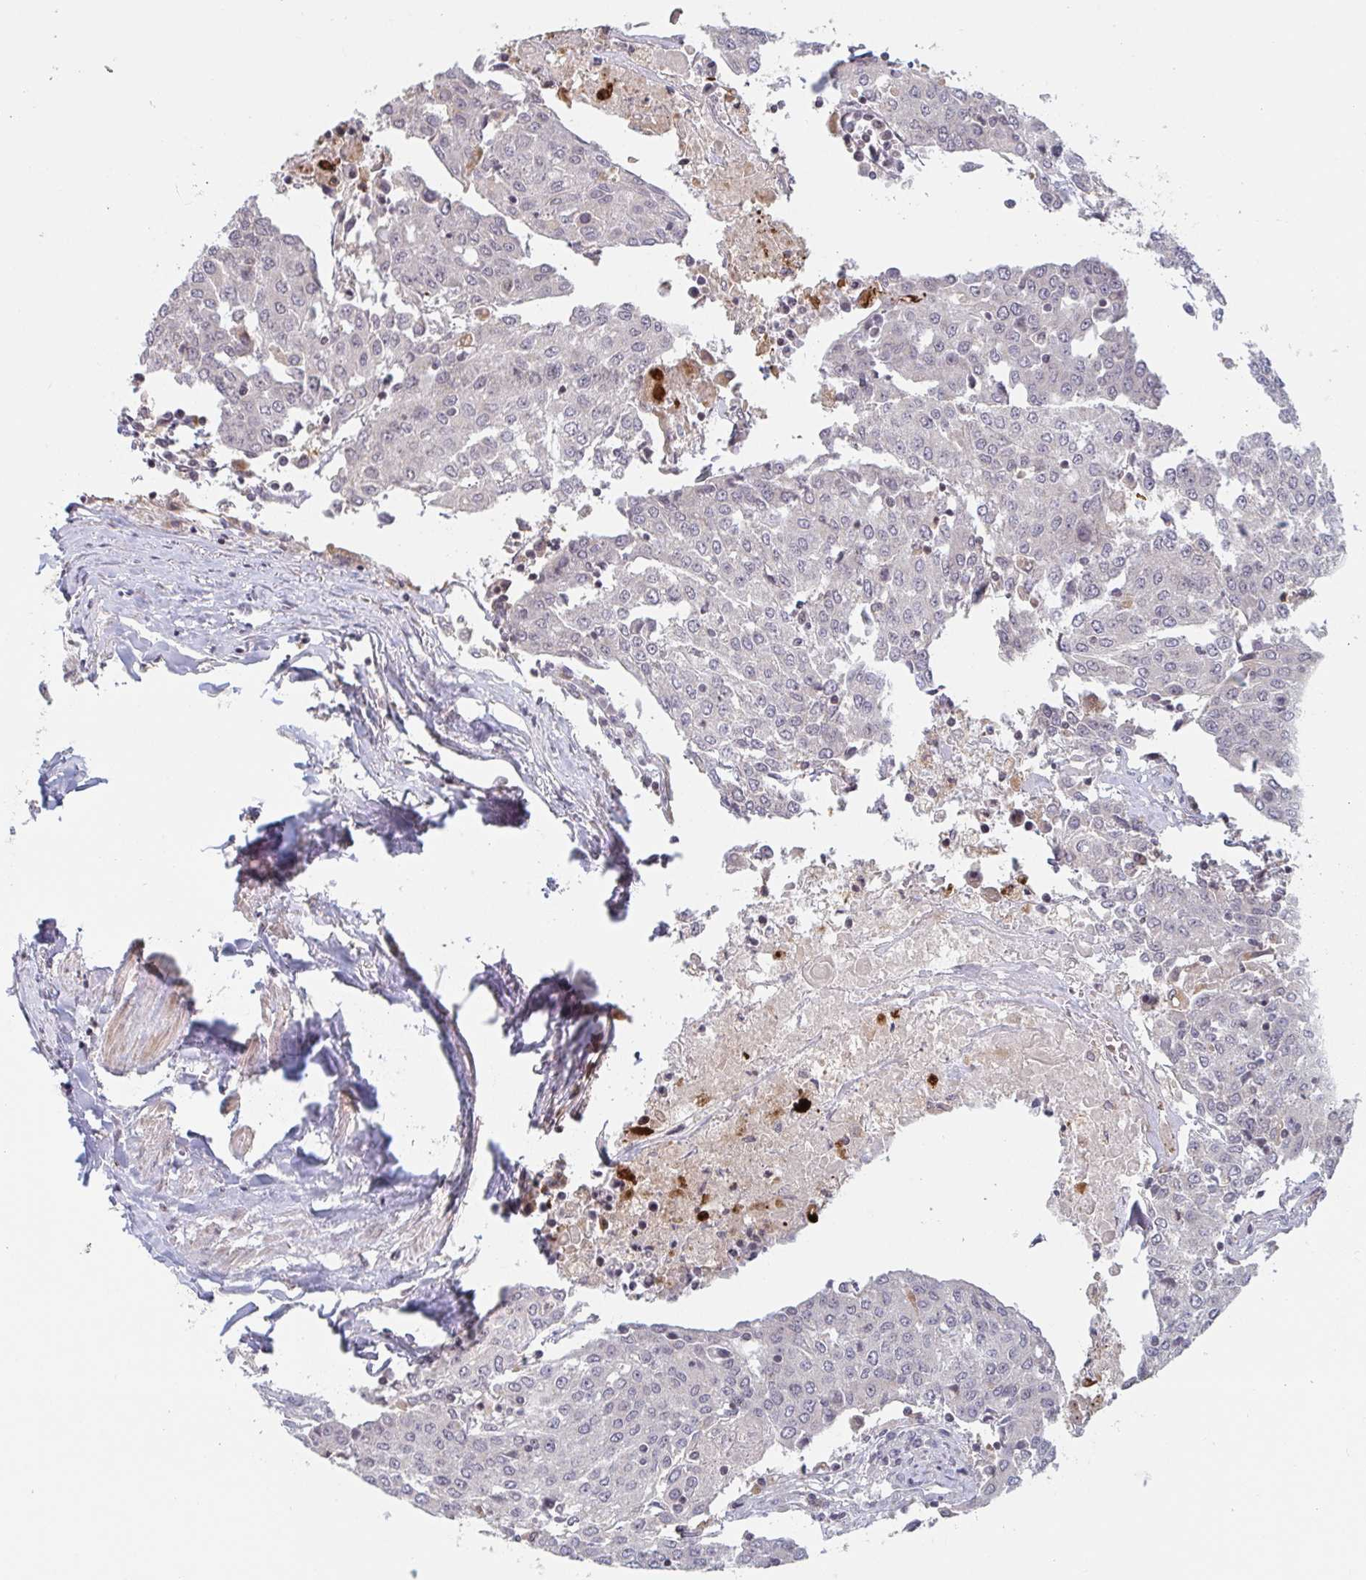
{"staining": {"intensity": "negative", "quantity": "none", "location": "none"}, "tissue": "urothelial cancer", "cell_type": "Tumor cells", "image_type": "cancer", "snomed": [{"axis": "morphology", "description": "Urothelial carcinoma, High grade"}, {"axis": "topography", "description": "Urinary bladder"}], "caption": "Urothelial carcinoma (high-grade) stained for a protein using immunohistochemistry (IHC) displays no expression tumor cells.", "gene": "DCST1", "patient": {"sex": "female", "age": 85}}